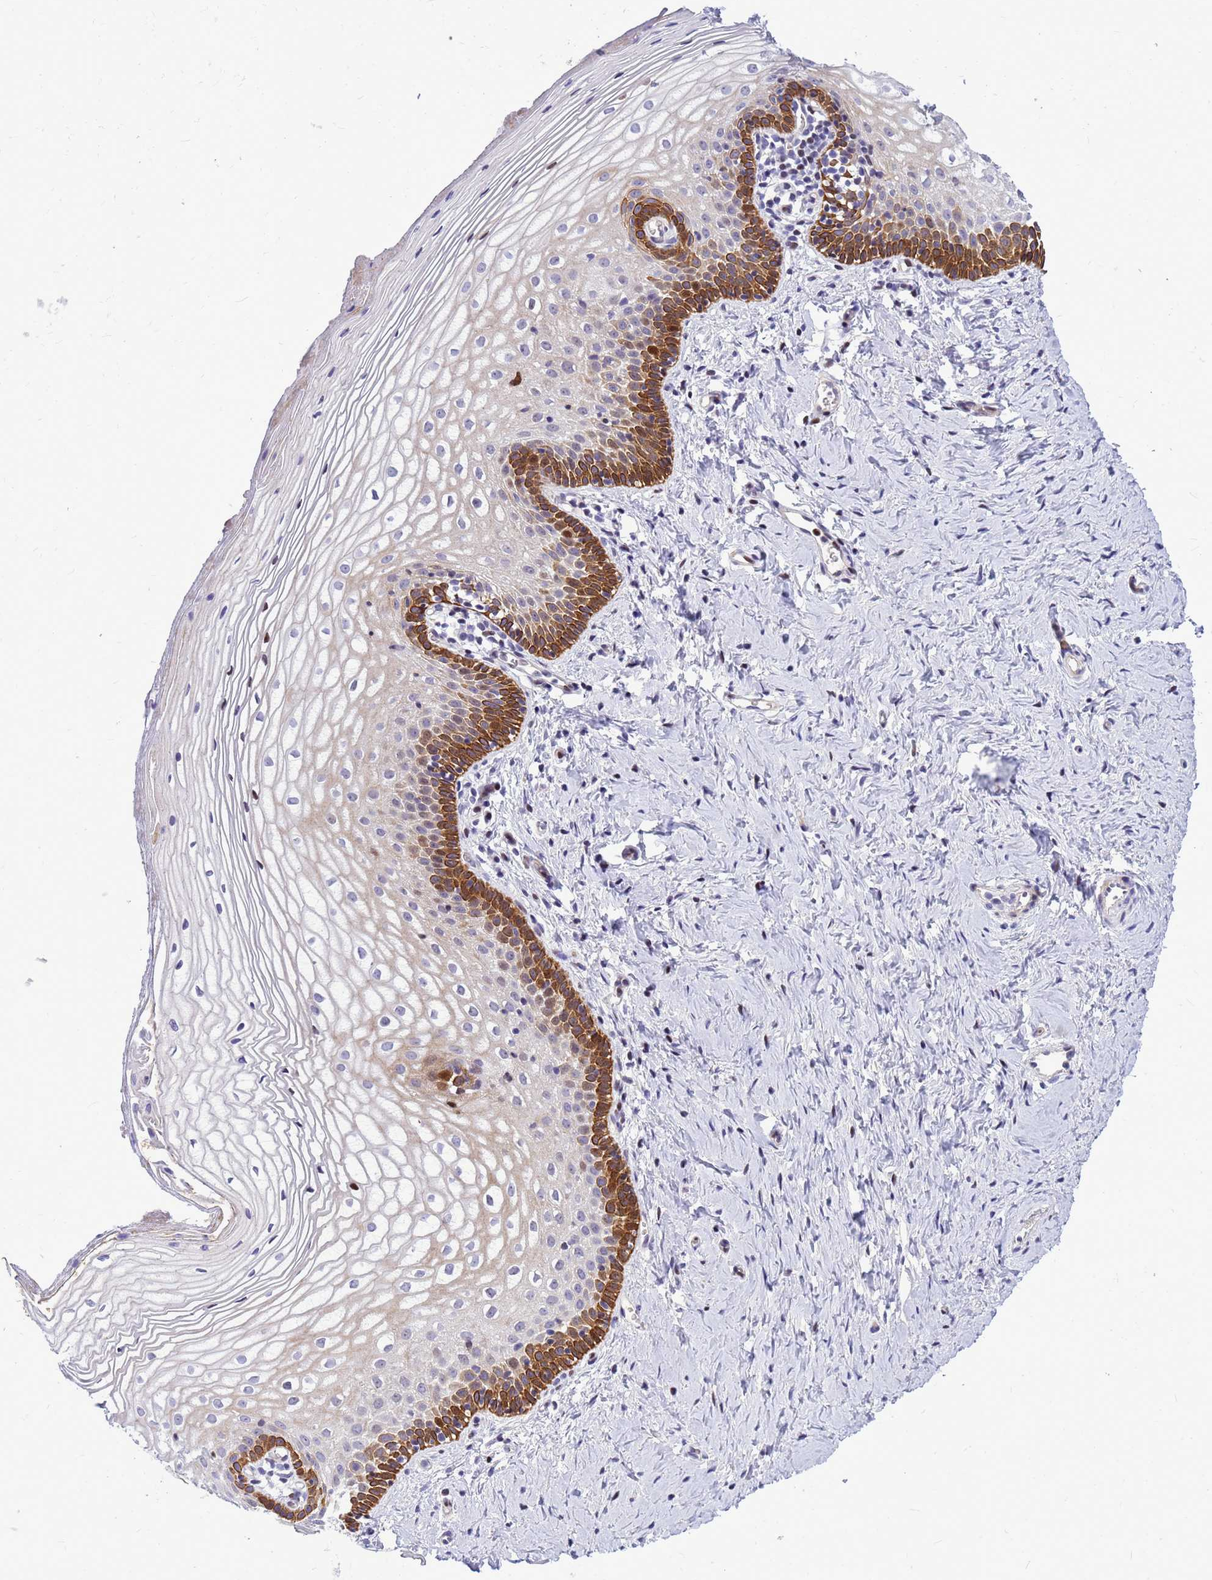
{"staining": {"intensity": "strong", "quantity": "25%-75%", "location": "cytoplasmic/membranous,nuclear"}, "tissue": "vagina", "cell_type": "Squamous epithelial cells", "image_type": "normal", "snomed": [{"axis": "morphology", "description": "Normal tissue, NOS"}, {"axis": "topography", "description": "Vagina"}], "caption": "An immunohistochemistry micrograph of benign tissue is shown. Protein staining in brown shows strong cytoplasmic/membranous,nuclear positivity in vagina within squamous epithelial cells. (brown staining indicates protein expression, while blue staining denotes nuclei).", "gene": "ADAMTS7", "patient": {"sex": "female", "age": 56}}